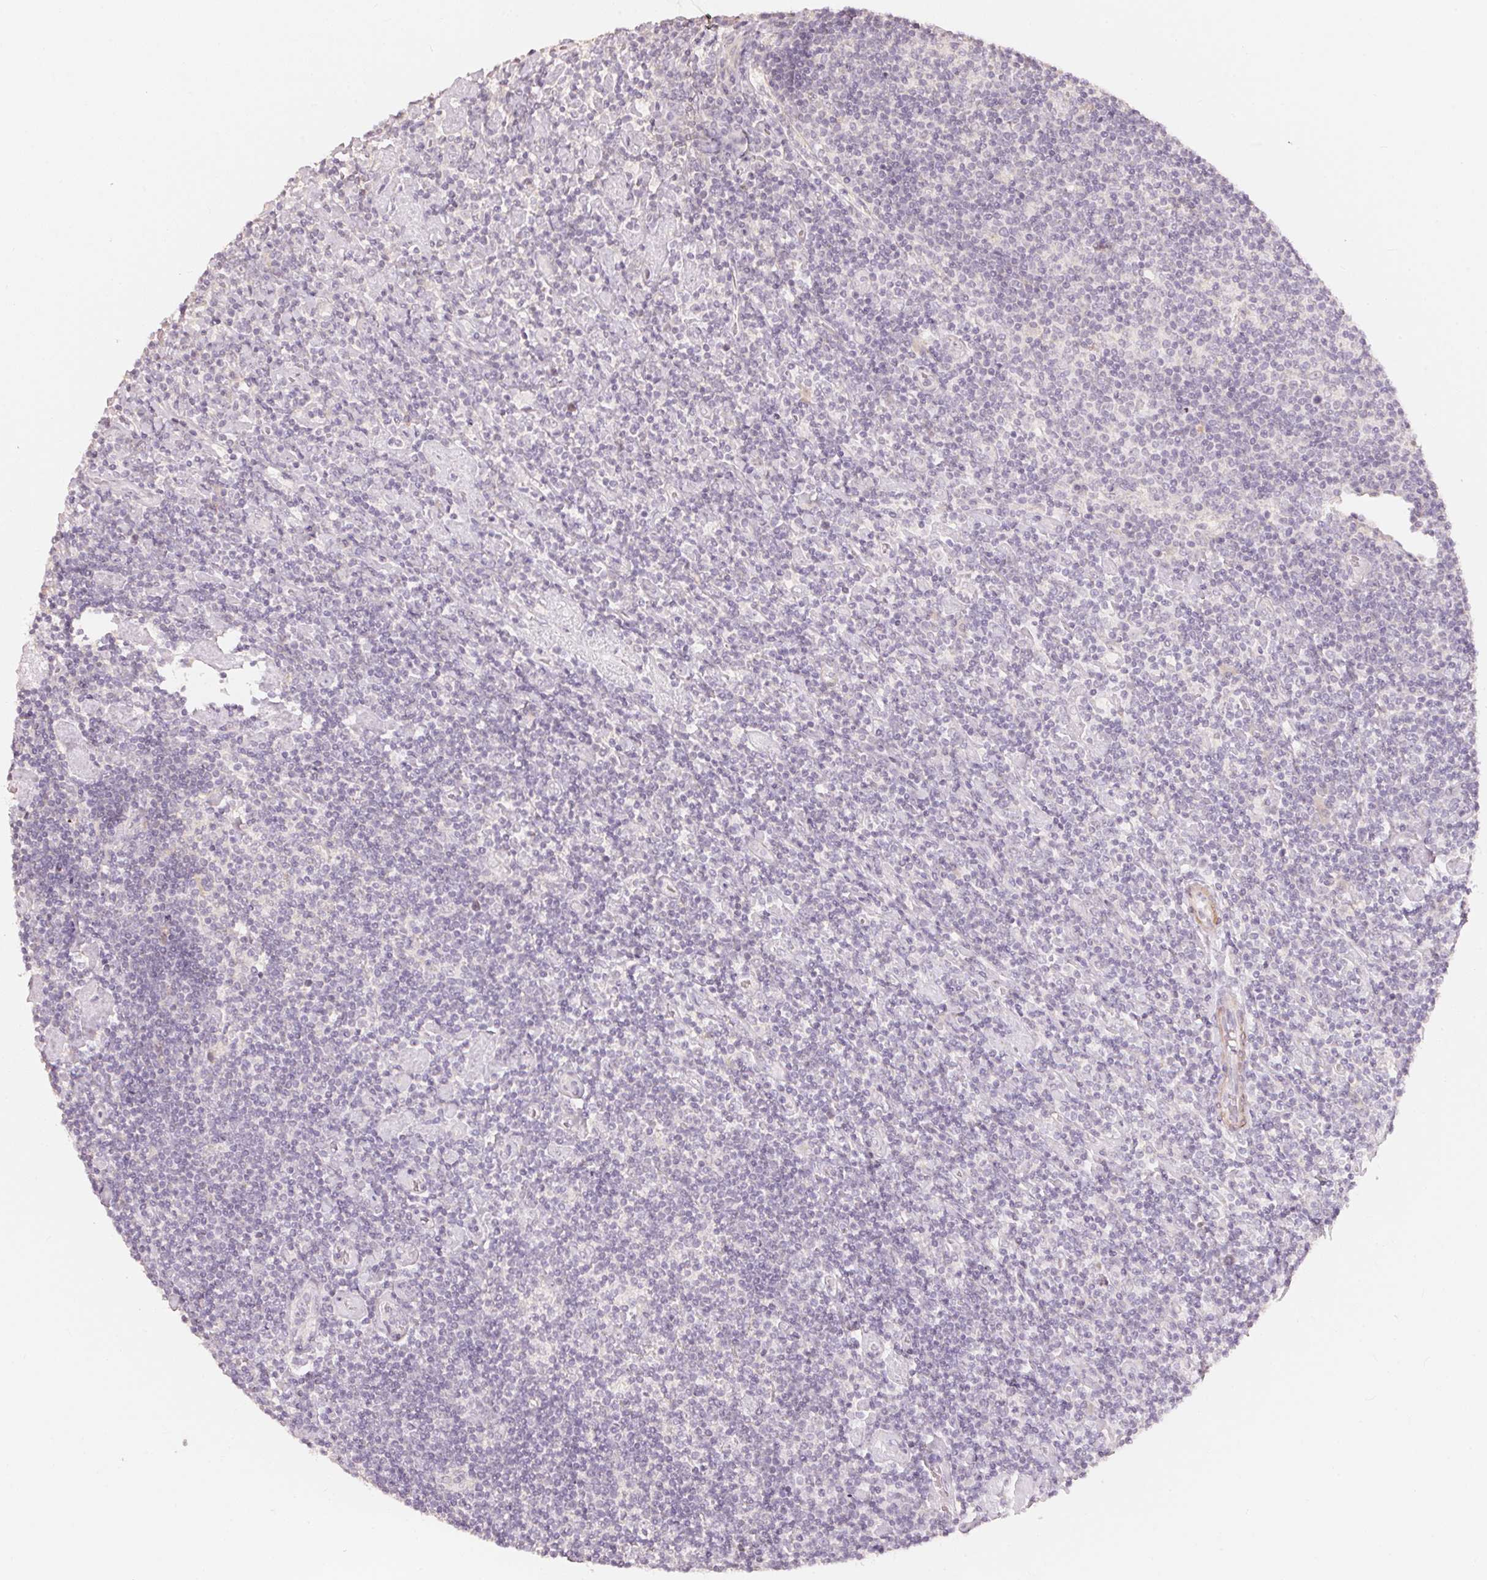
{"staining": {"intensity": "negative", "quantity": "none", "location": "none"}, "tissue": "lymphoma", "cell_type": "Tumor cells", "image_type": "cancer", "snomed": [{"axis": "morphology", "description": "Hodgkin's disease, NOS"}, {"axis": "topography", "description": "Lymph node"}], "caption": "This is an IHC image of lymphoma. There is no positivity in tumor cells.", "gene": "TP53AIP1", "patient": {"sex": "male", "age": 40}}